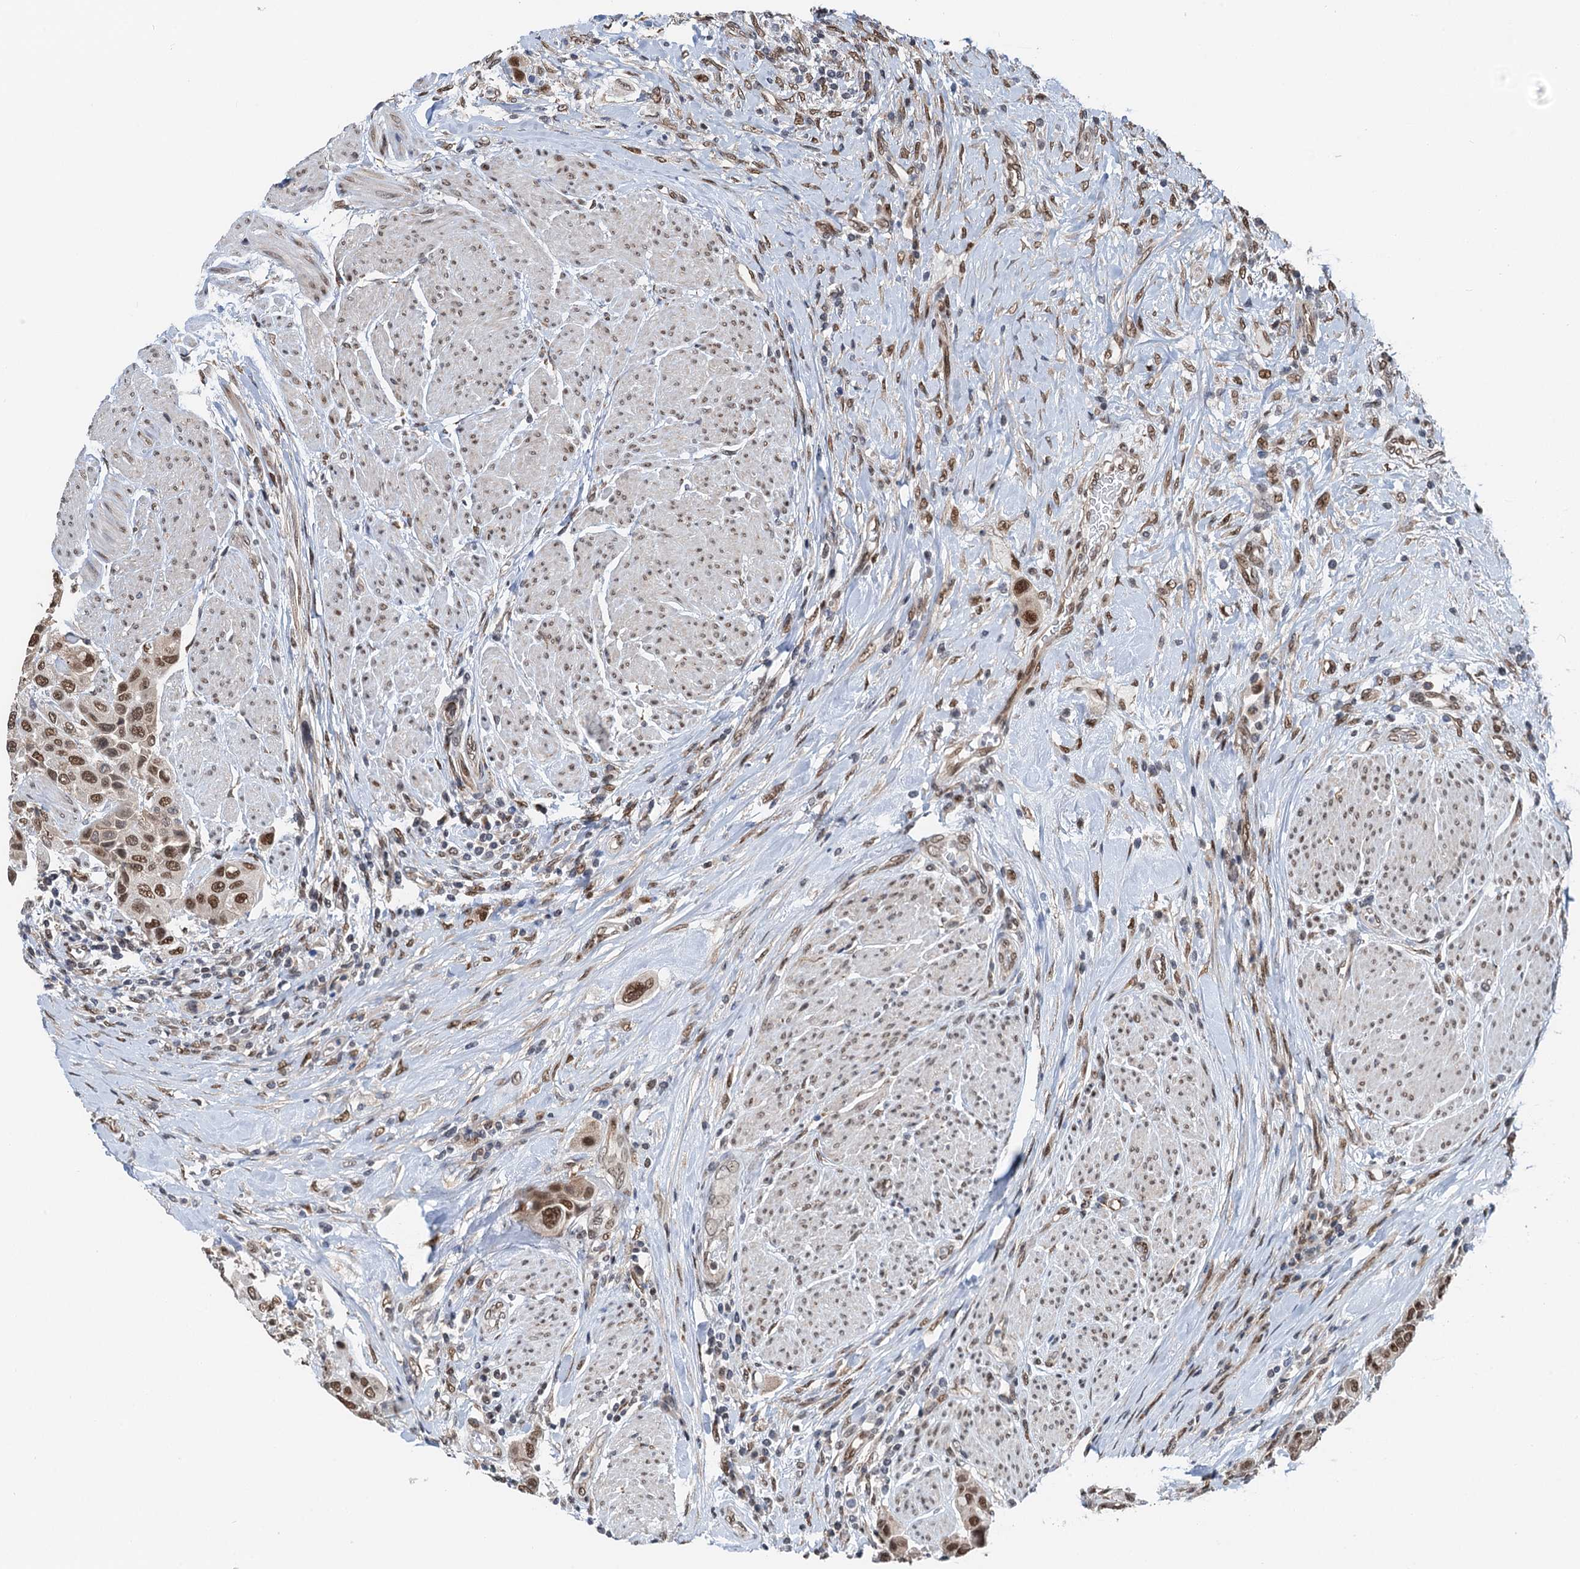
{"staining": {"intensity": "moderate", "quantity": ">75%", "location": "nuclear"}, "tissue": "urothelial cancer", "cell_type": "Tumor cells", "image_type": "cancer", "snomed": [{"axis": "morphology", "description": "Urothelial carcinoma, High grade"}, {"axis": "topography", "description": "Urinary bladder"}], "caption": "High-power microscopy captured an IHC photomicrograph of urothelial cancer, revealing moderate nuclear positivity in approximately >75% of tumor cells. (Stains: DAB in brown, nuclei in blue, Microscopy: brightfield microscopy at high magnification).", "gene": "CFDP1", "patient": {"sex": "male", "age": 50}}